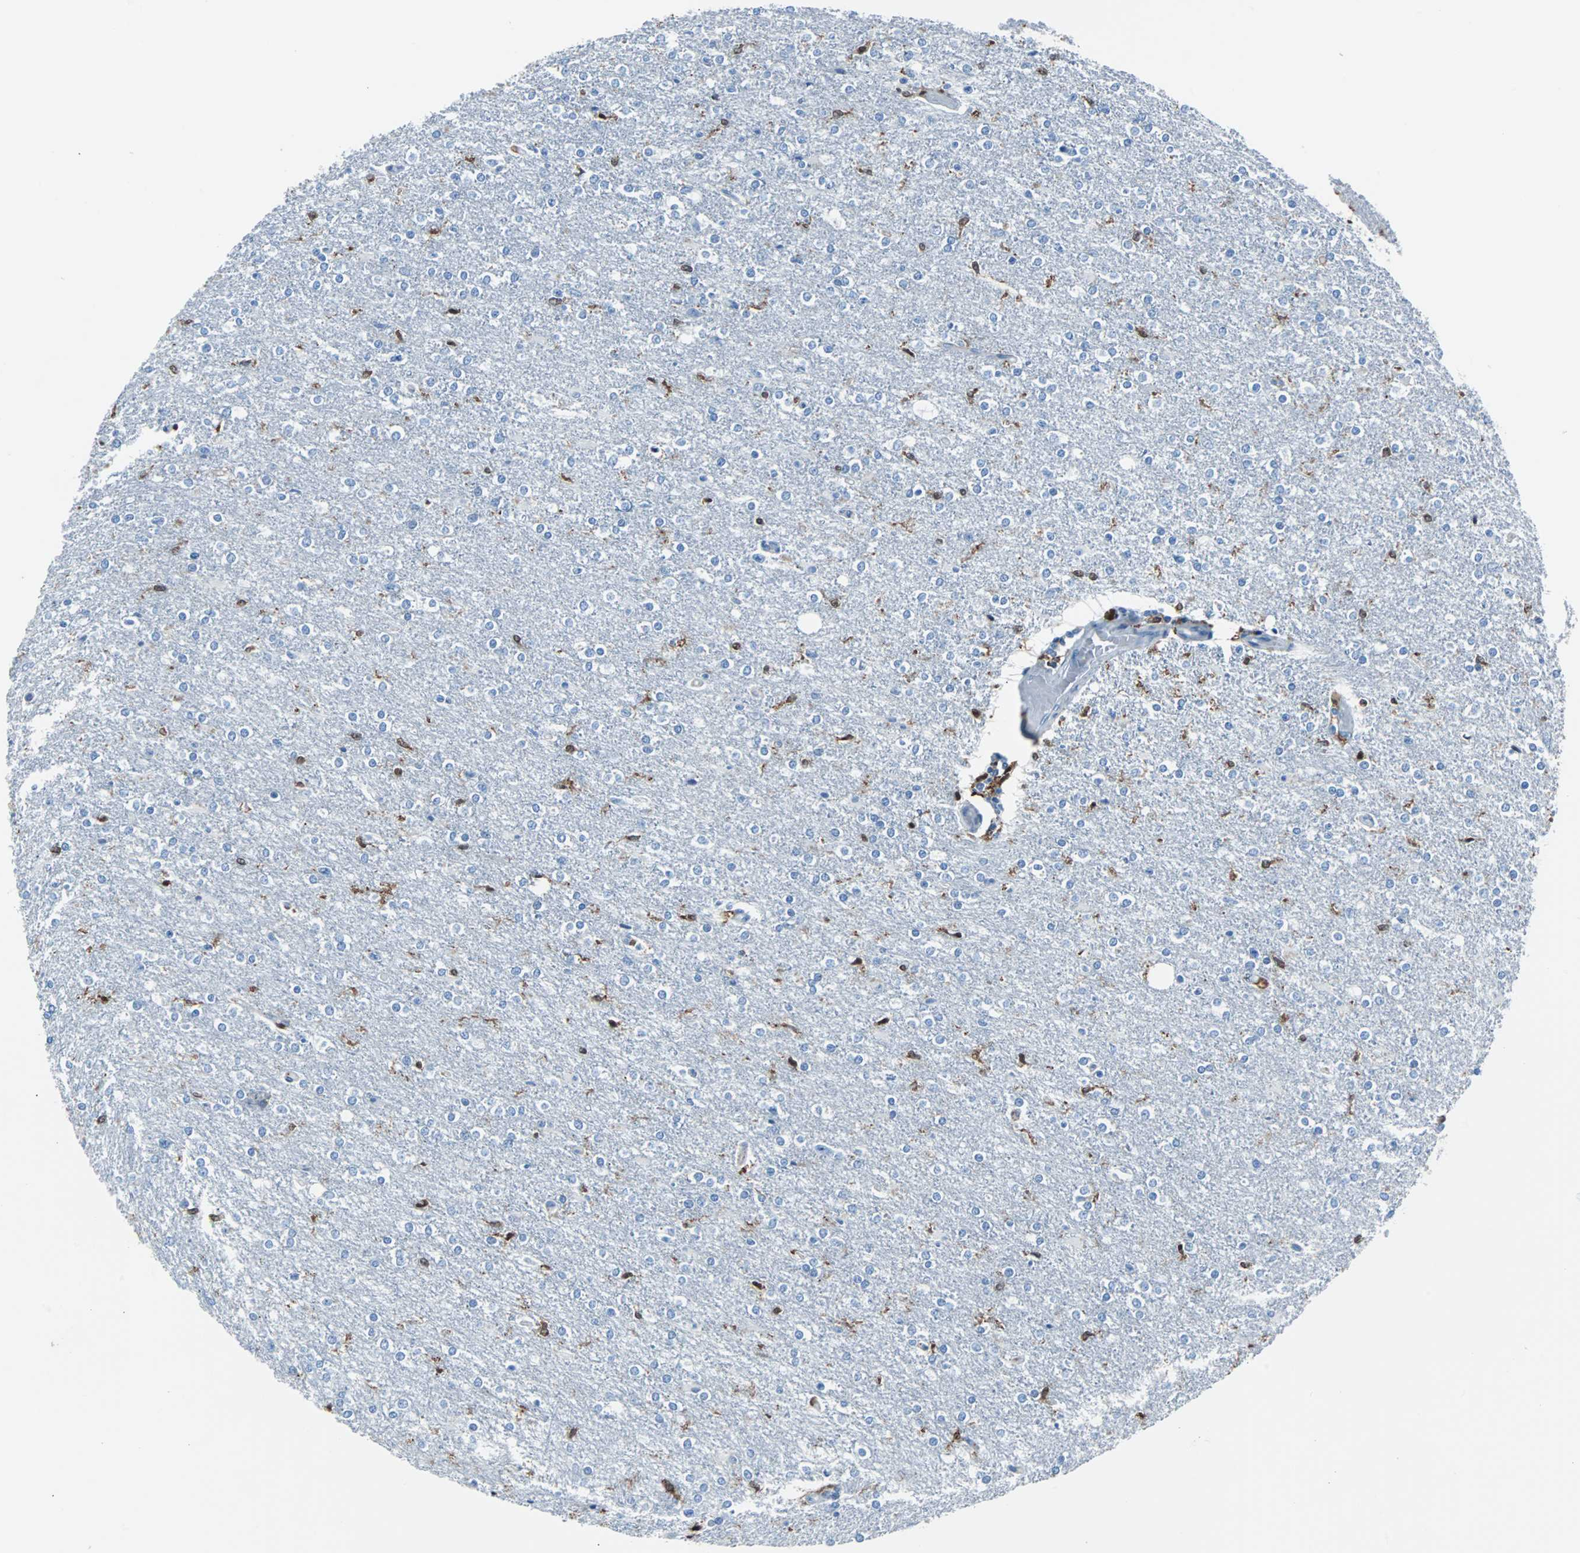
{"staining": {"intensity": "weak", "quantity": "<25%", "location": "cytoplasmic/membranous"}, "tissue": "glioma", "cell_type": "Tumor cells", "image_type": "cancer", "snomed": [{"axis": "morphology", "description": "Glioma, malignant, High grade"}, {"axis": "topography", "description": "Cerebral cortex"}], "caption": "Histopathology image shows no protein positivity in tumor cells of glioma tissue.", "gene": "SYK", "patient": {"sex": "male", "age": 76}}